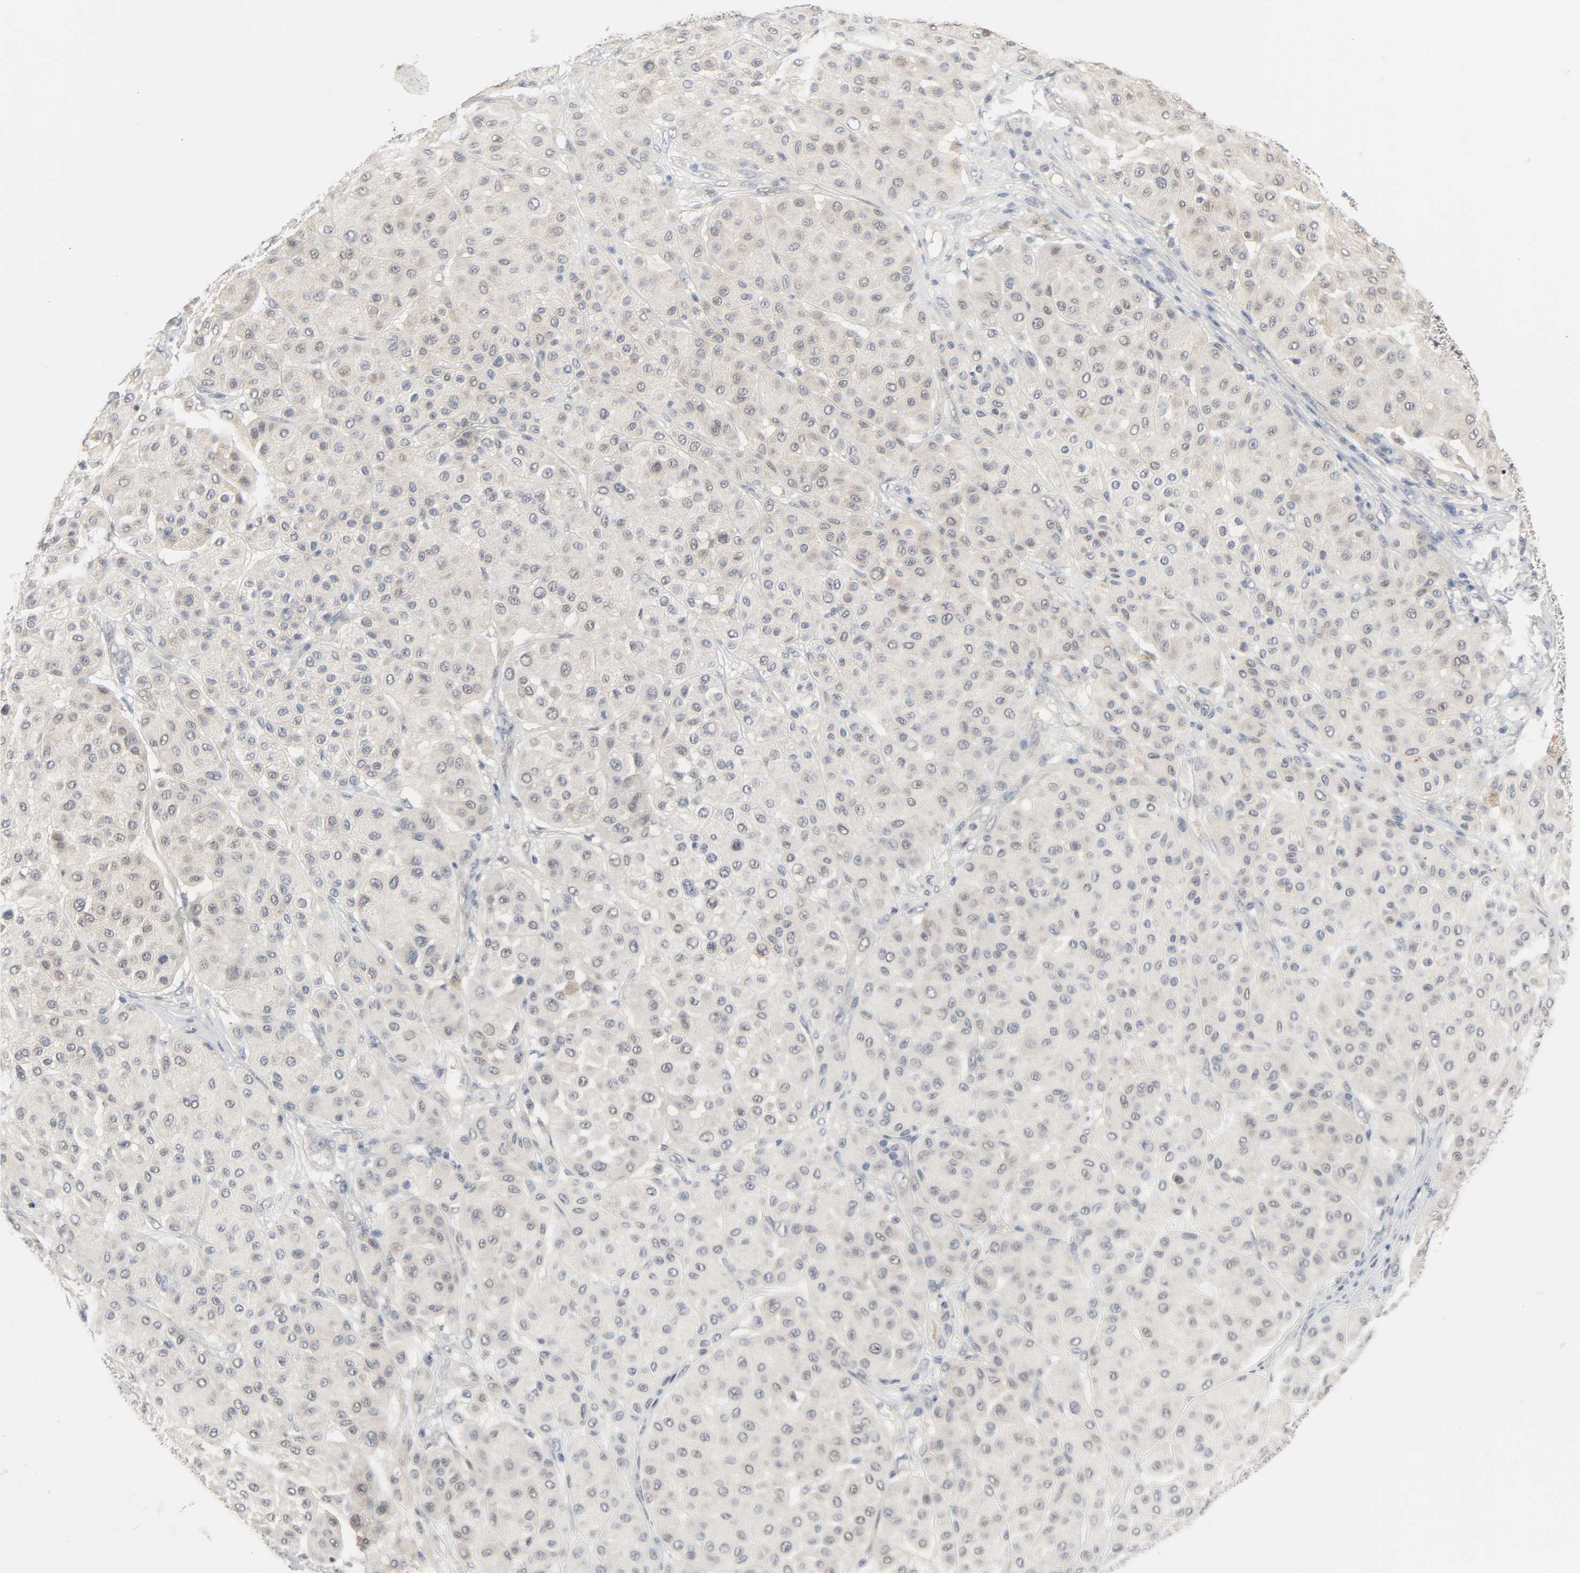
{"staining": {"intensity": "negative", "quantity": "none", "location": "none"}, "tissue": "melanoma", "cell_type": "Tumor cells", "image_type": "cancer", "snomed": [{"axis": "morphology", "description": "Normal tissue, NOS"}, {"axis": "morphology", "description": "Malignant melanoma, Metastatic site"}, {"axis": "topography", "description": "Skin"}], "caption": "DAB immunohistochemical staining of melanoma exhibits no significant expression in tumor cells. (Immunohistochemistry, brightfield microscopy, high magnification).", "gene": "ACSS2", "patient": {"sex": "male", "age": 41}}